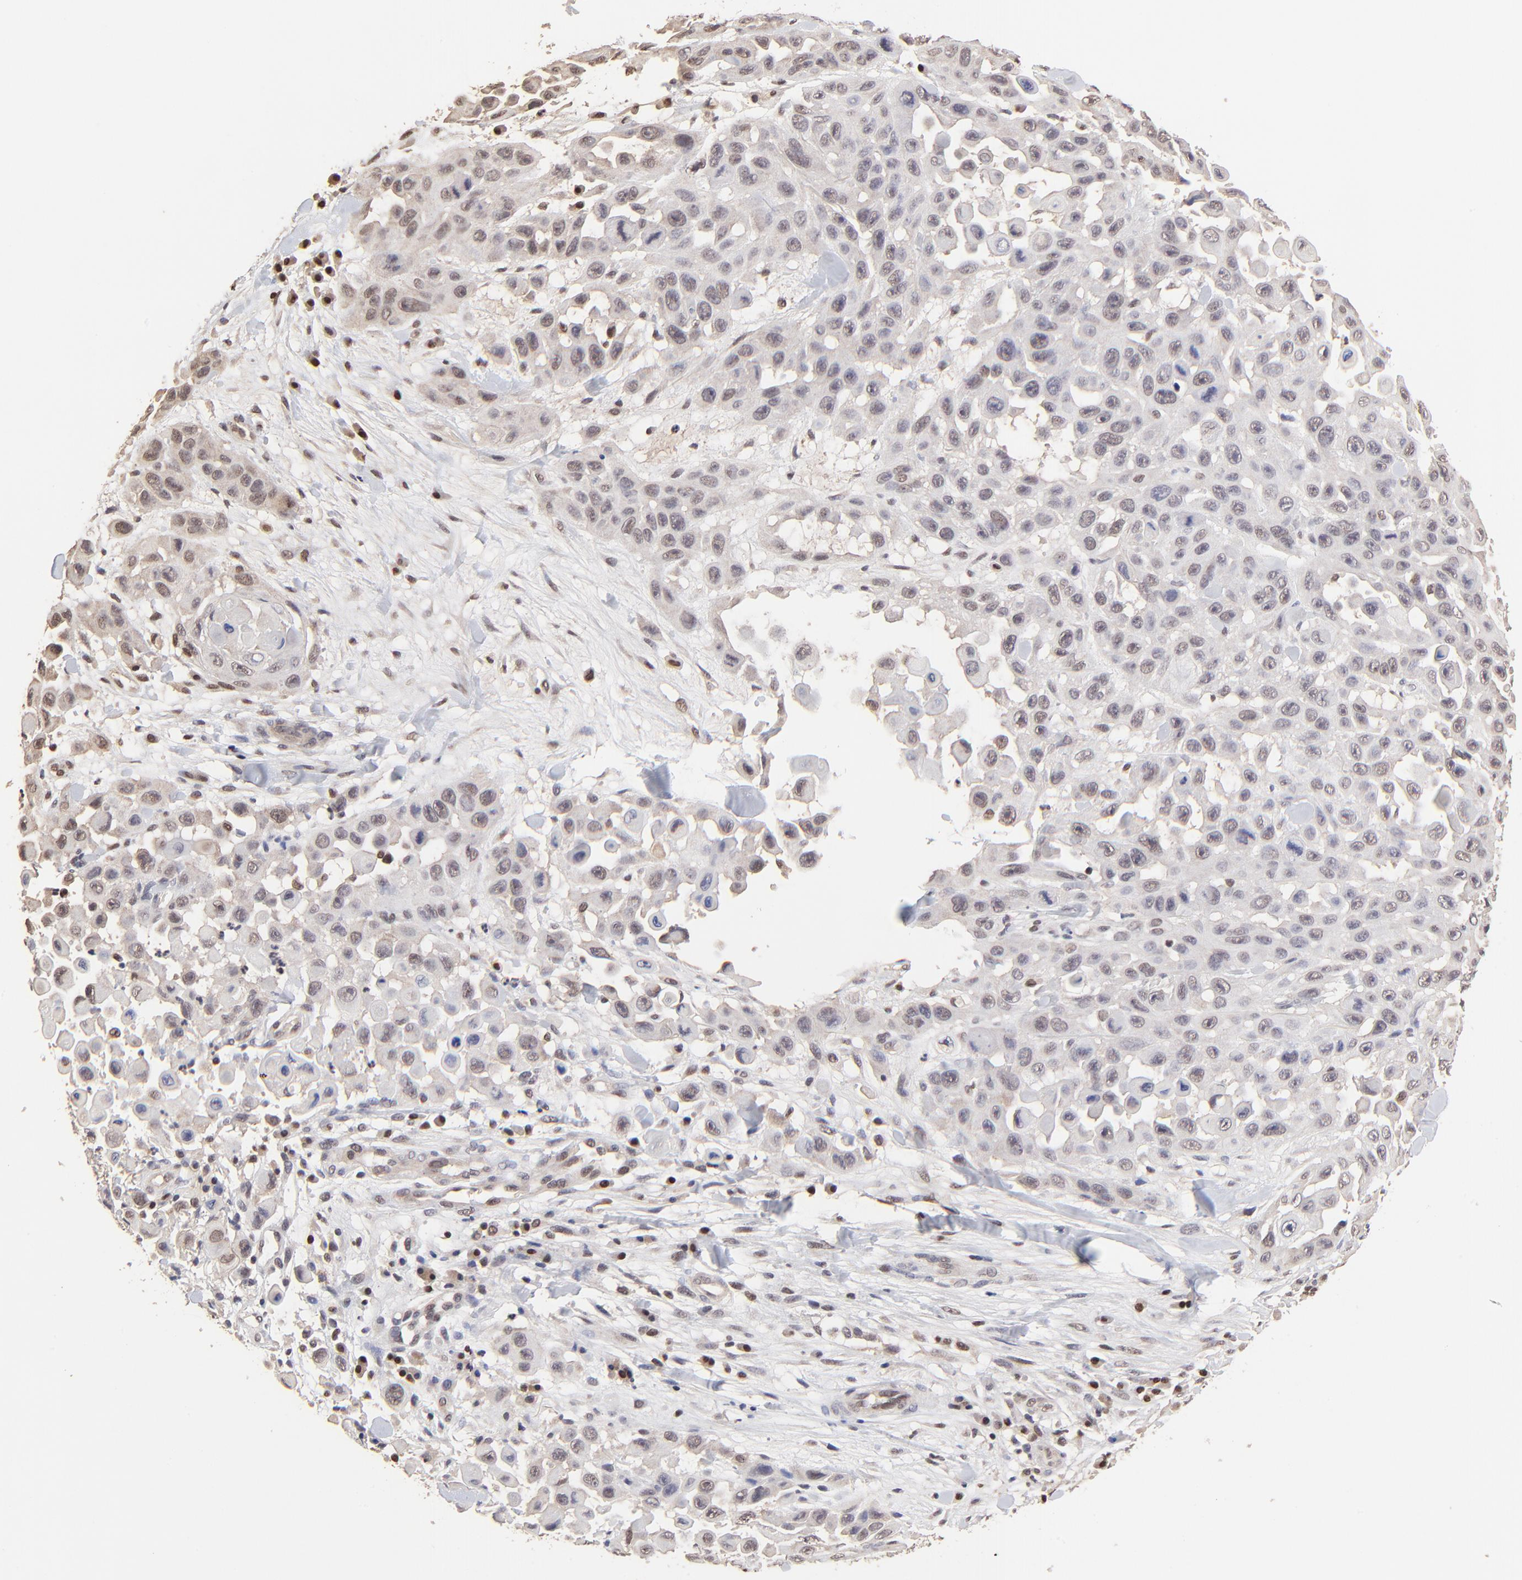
{"staining": {"intensity": "weak", "quantity": "25%-75%", "location": "nuclear"}, "tissue": "skin cancer", "cell_type": "Tumor cells", "image_type": "cancer", "snomed": [{"axis": "morphology", "description": "Squamous cell carcinoma, NOS"}, {"axis": "topography", "description": "Skin"}], "caption": "A high-resolution image shows IHC staining of skin squamous cell carcinoma, which exhibits weak nuclear staining in about 25%-75% of tumor cells. The protein is stained brown, and the nuclei are stained in blue (DAB (3,3'-diaminobenzidine) IHC with brightfield microscopy, high magnification).", "gene": "DSN1", "patient": {"sex": "male", "age": 81}}